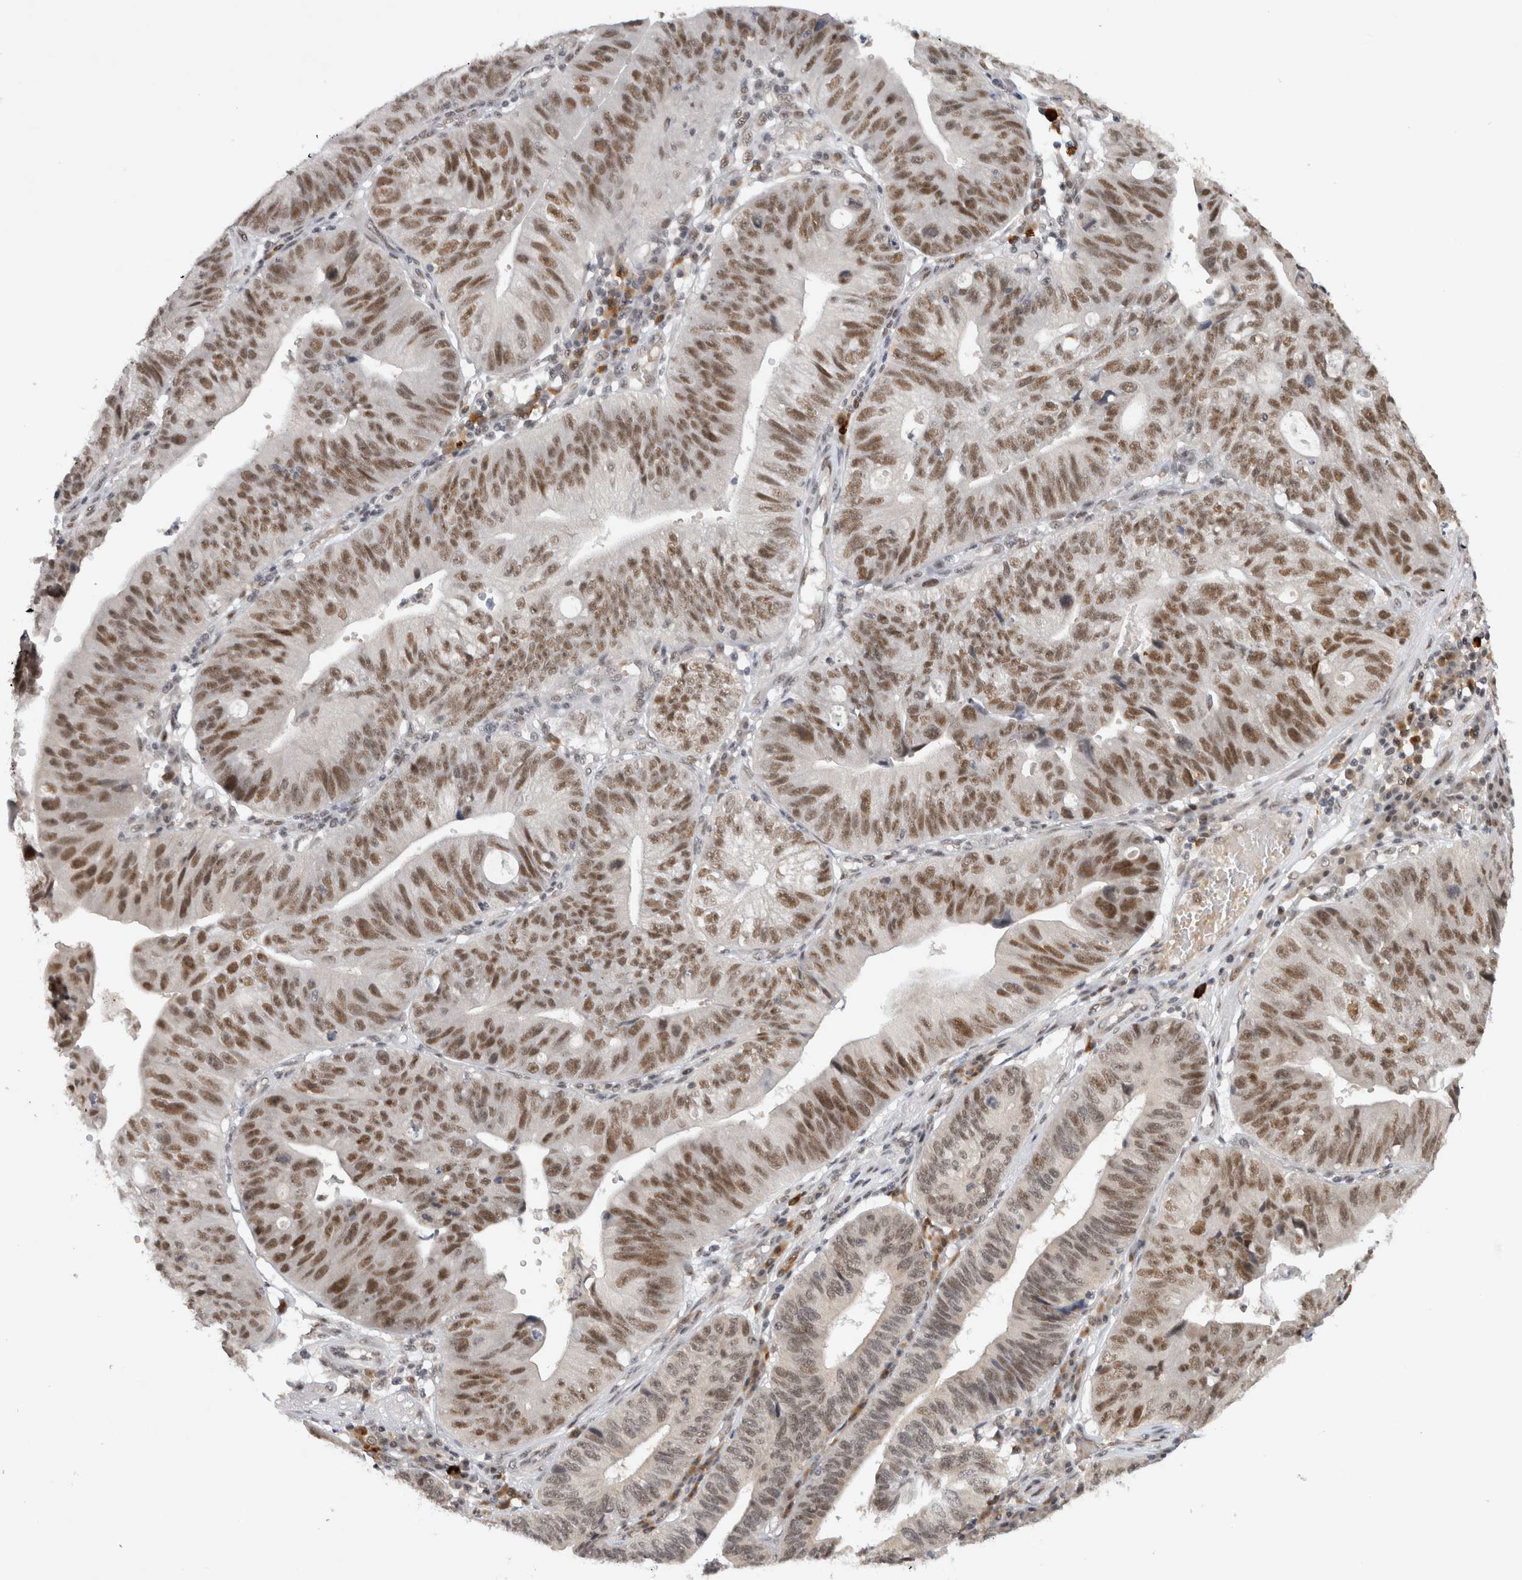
{"staining": {"intensity": "strong", "quantity": ">75%", "location": "nuclear"}, "tissue": "stomach cancer", "cell_type": "Tumor cells", "image_type": "cancer", "snomed": [{"axis": "morphology", "description": "Adenocarcinoma, NOS"}, {"axis": "topography", "description": "Stomach"}], "caption": "The image displays a brown stain indicating the presence of a protein in the nuclear of tumor cells in stomach cancer (adenocarcinoma).", "gene": "HESX1", "patient": {"sex": "male", "age": 59}}